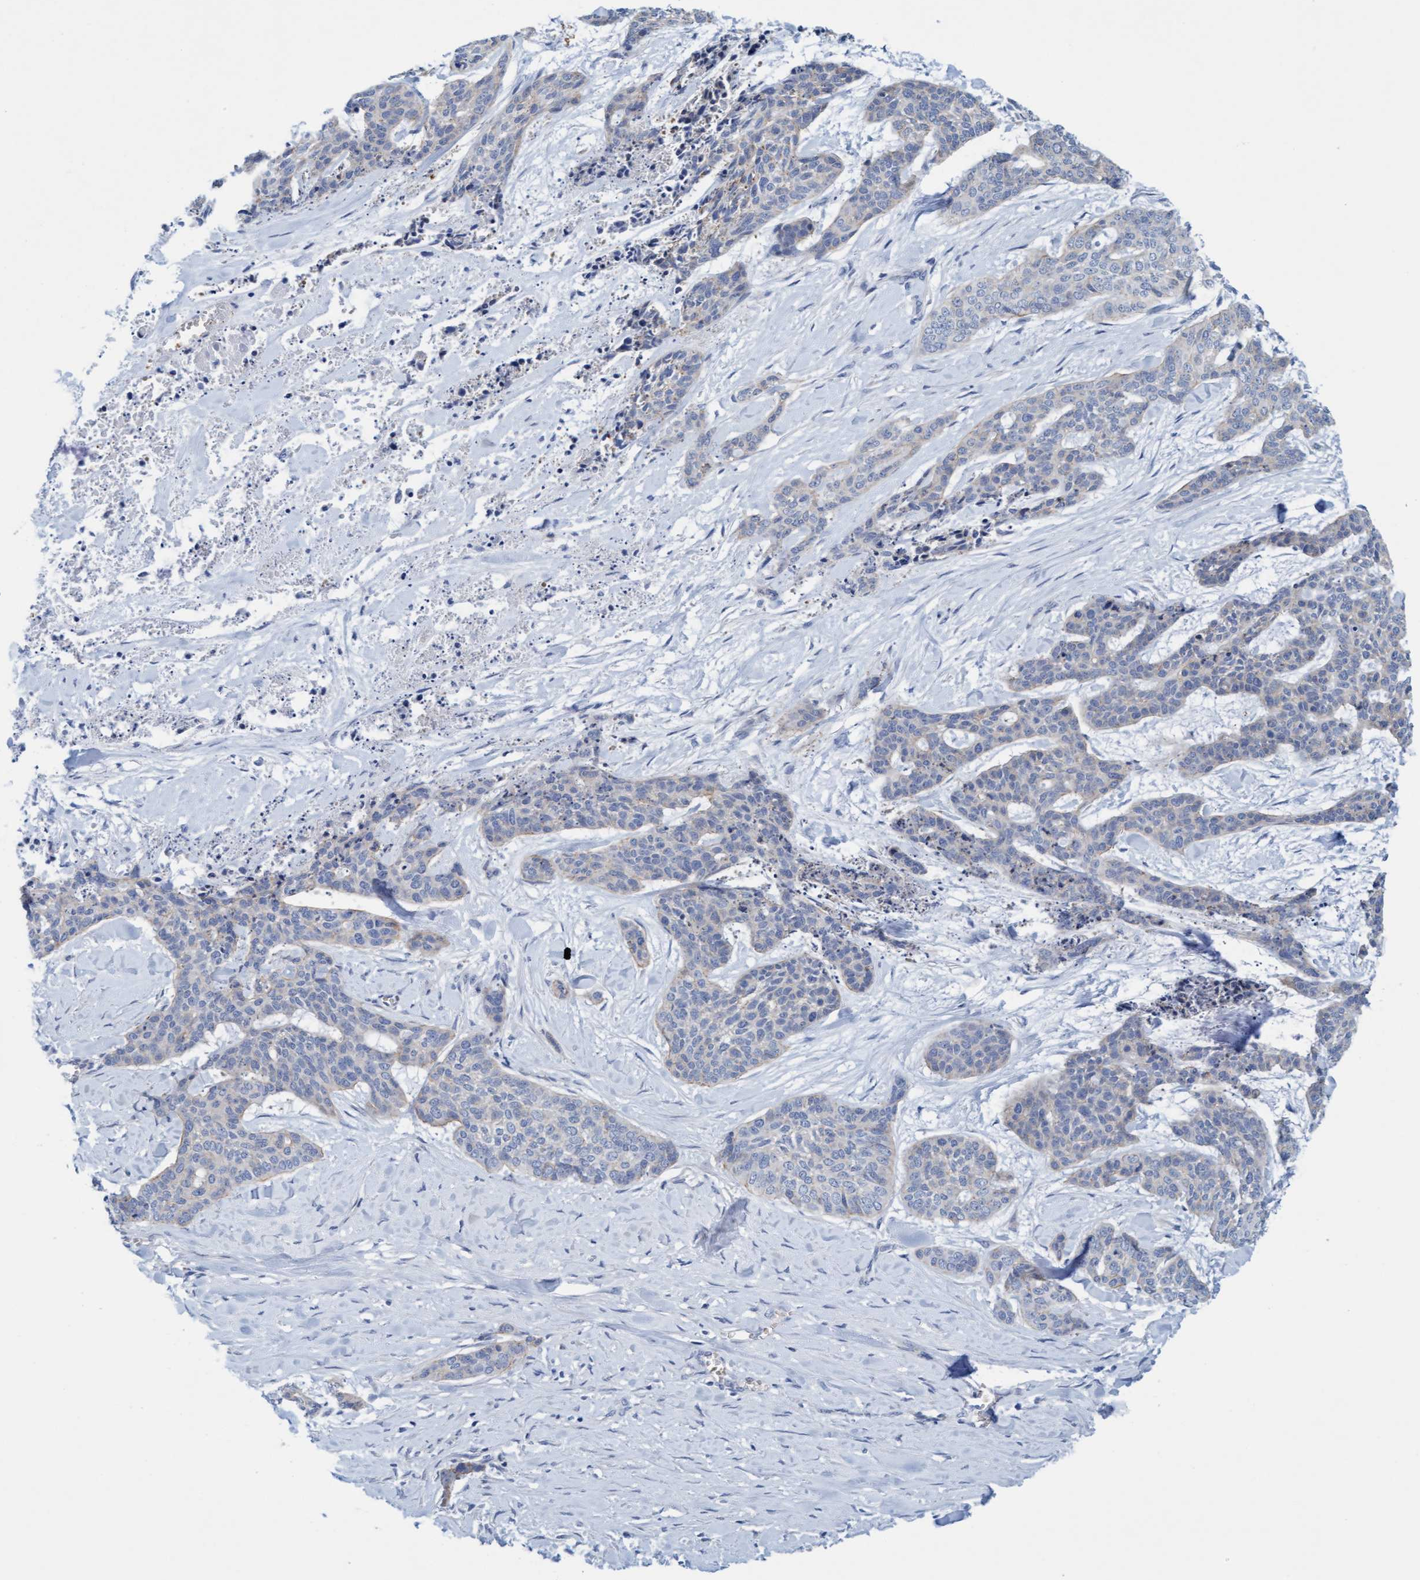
{"staining": {"intensity": "weak", "quantity": "<25%", "location": "cytoplasmic/membranous"}, "tissue": "skin cancer", "cell_type": "Tumor cells", "image_type": "cancer", "snomed": [{"axis": "morphology", "description": "Basal cell carcinoma"}, {"axis": "topography", "description": "Skin"}], "caption": "Tumor cells are negative for brown protein staining in skin cancer (basal cell carcinoma).", "gene": "P2RX5", "patient": {"sex": "female", "age": 64}}